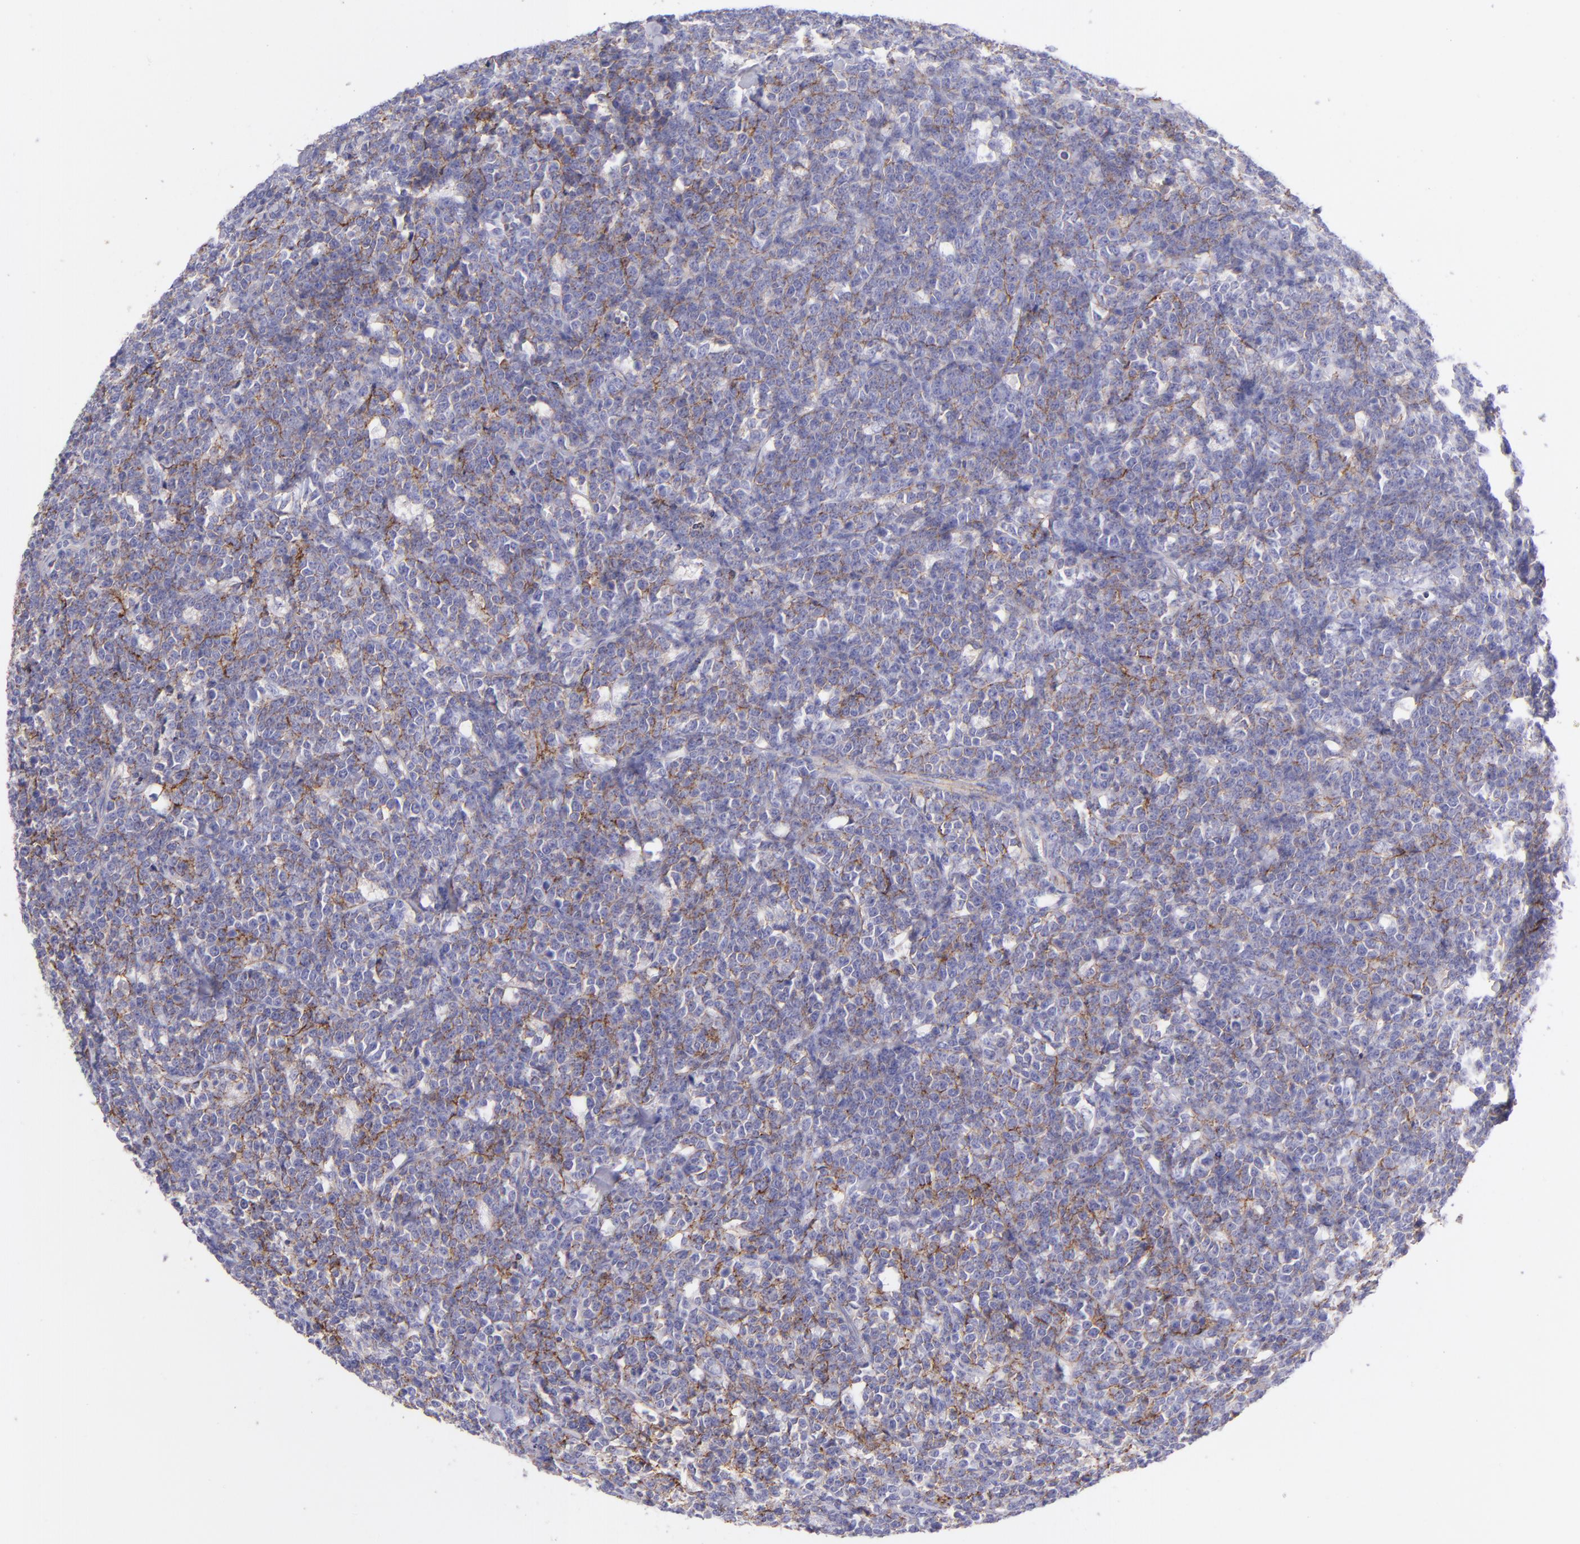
{"staining": {"intensity": "moderate", "quantity": ">75%", "location": "cytoplasmic/membranous"}, "tissue": "lymphoma", "cell_type": "Tumor cells", "image_type": "cancer", "snomed": [{"axis": "morphology", "description": "Malignant lymphoma, non-Hodgkin's type, High grade"}, {"axis": "topography", "description": "Small intestine"}, {"axis": "topography", "description": "Colon"}], "caption": "The image demonstrates immunohistochemical staining of lymphoma. There is moderate cytoplasmic/membranous positivity is seen in about >75% of tumor cells.", "gene": "CD81", "patient": {"sex": "male", "age": 8}}